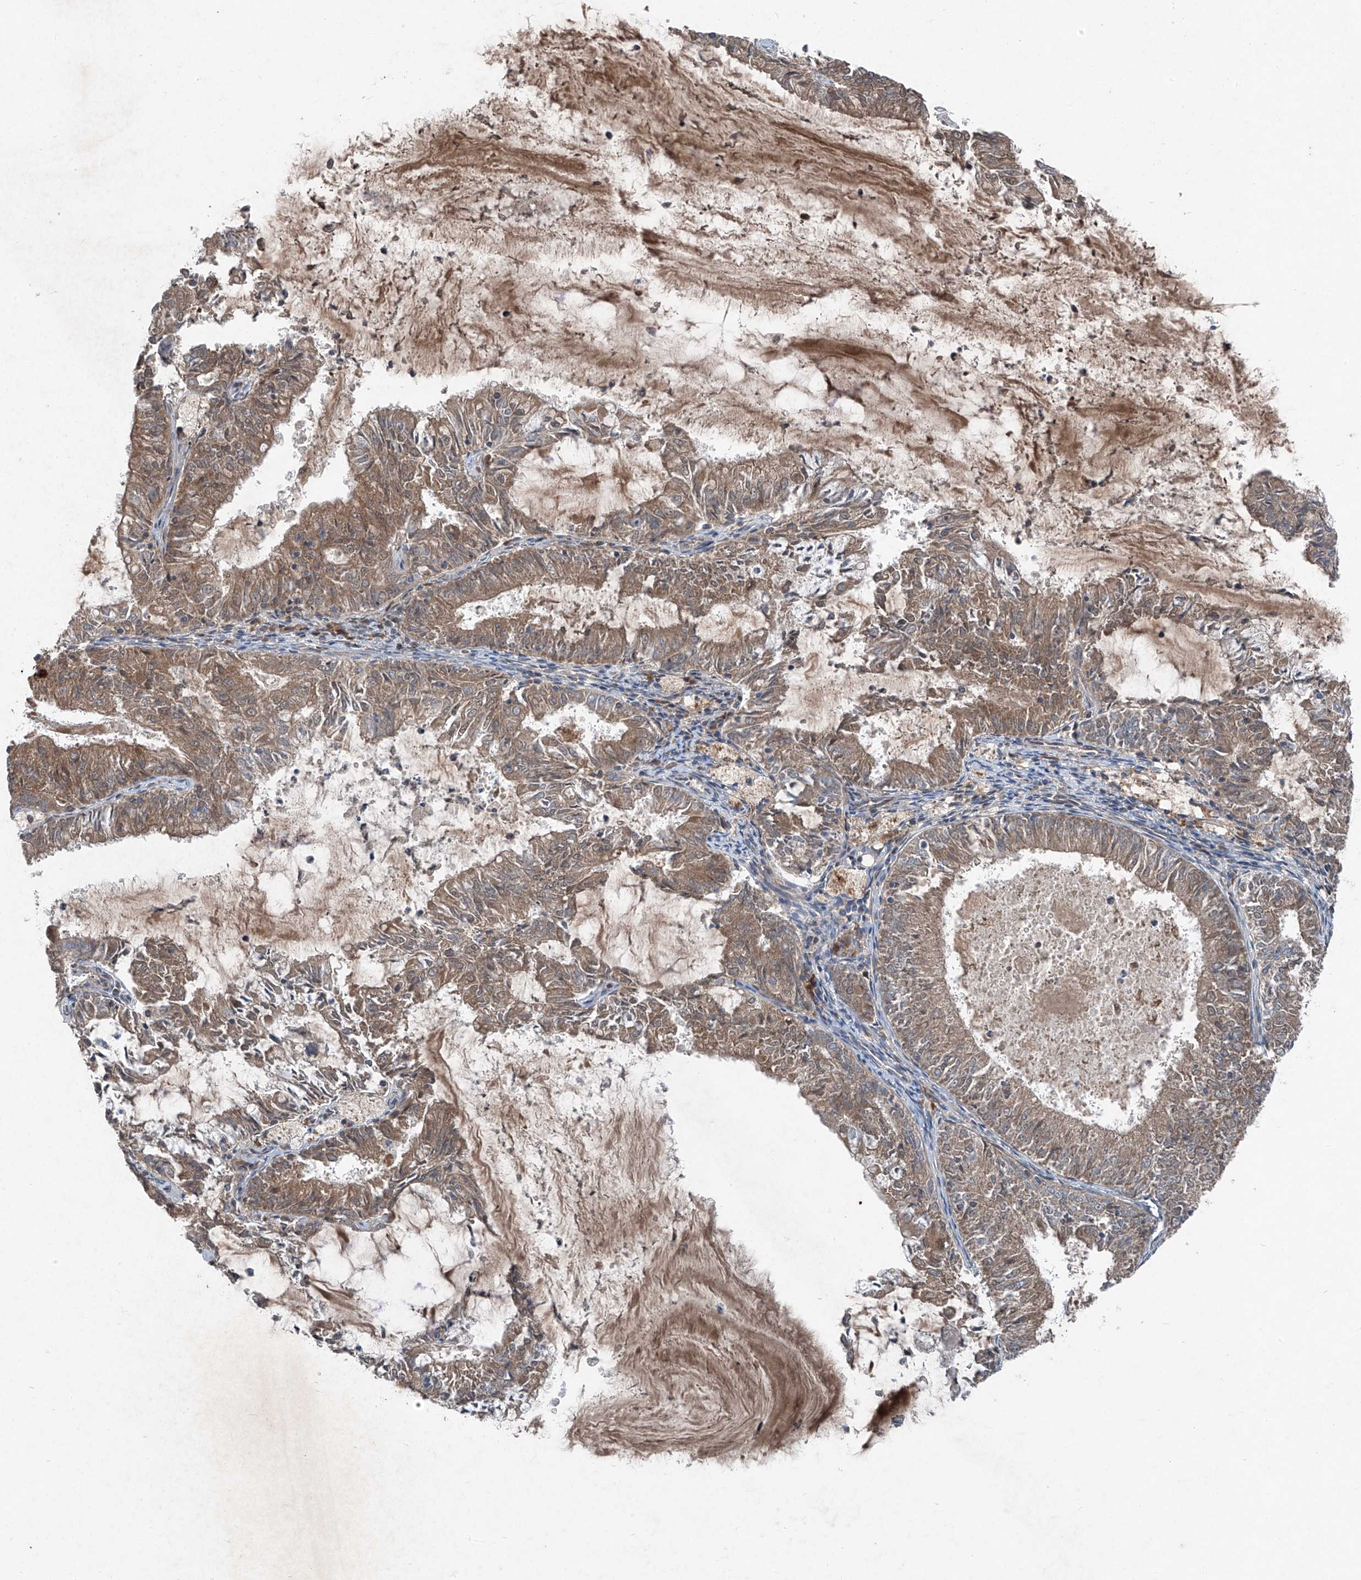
{"staining": {"intensity": "moderate", "quantity": "25%-75%", "location": "cytoplasmic/membranous"}, "tissue": "endometrial cancer", "cell_type": "Tumor cells", "image_type": "cancer", "snomed": [{"axis": "morphology", "description": "Adenocarcinoma, NOS"}, {"axis": "topography", "description": "Endometrium"}], "caption": "This micrograph displays endometrial cancer stained with immunohistochemistry to label a protein in brown. The cytoplasmic/membranous of tumor cells show moderate positivity for the protein. Nuclei are counter-stained blue.", "gene": "FOXRED2", "patient": {"sex": "female", "age": 57}}